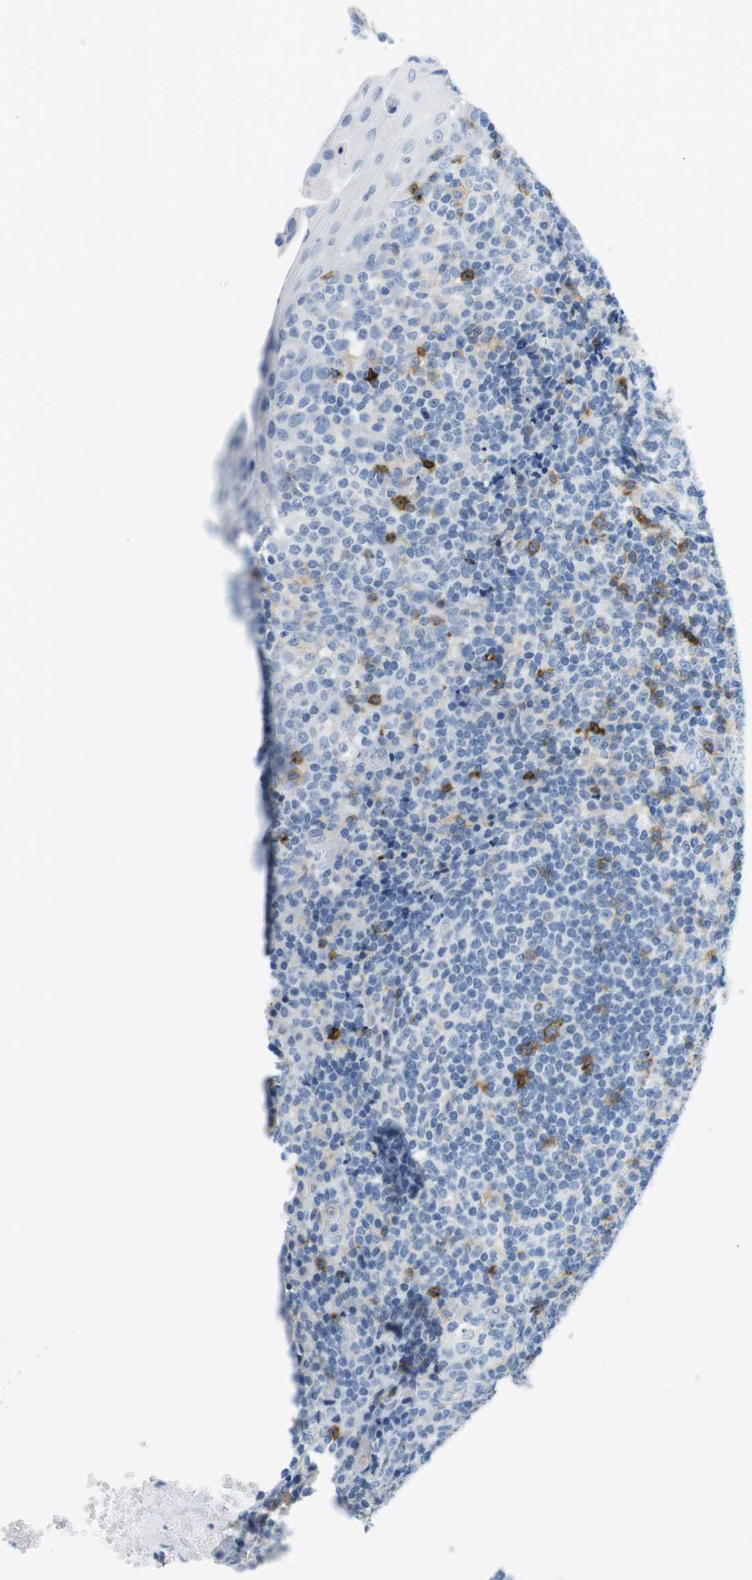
{"staining": {"intensity": "strong", "quantity": "<25%", "location": "cytoplasmic/membranous"}, "tissue": "tonsil", "cell_type": "Germinal center cells", "image_type": "normal", "snomed": [{"axis": "morphology", "description": "Normal tissue, NOS"}, {"axis": "topography", "description": "Tonsil"}], "caption": "Immunohistochemical staining of normal tonsil demonstrates strong cytoplasmic/membranous protein expression in about <25% of germinal center cells.", "gene": "TNFRSF4", "patient": {"sex": "female", "age": 19}}